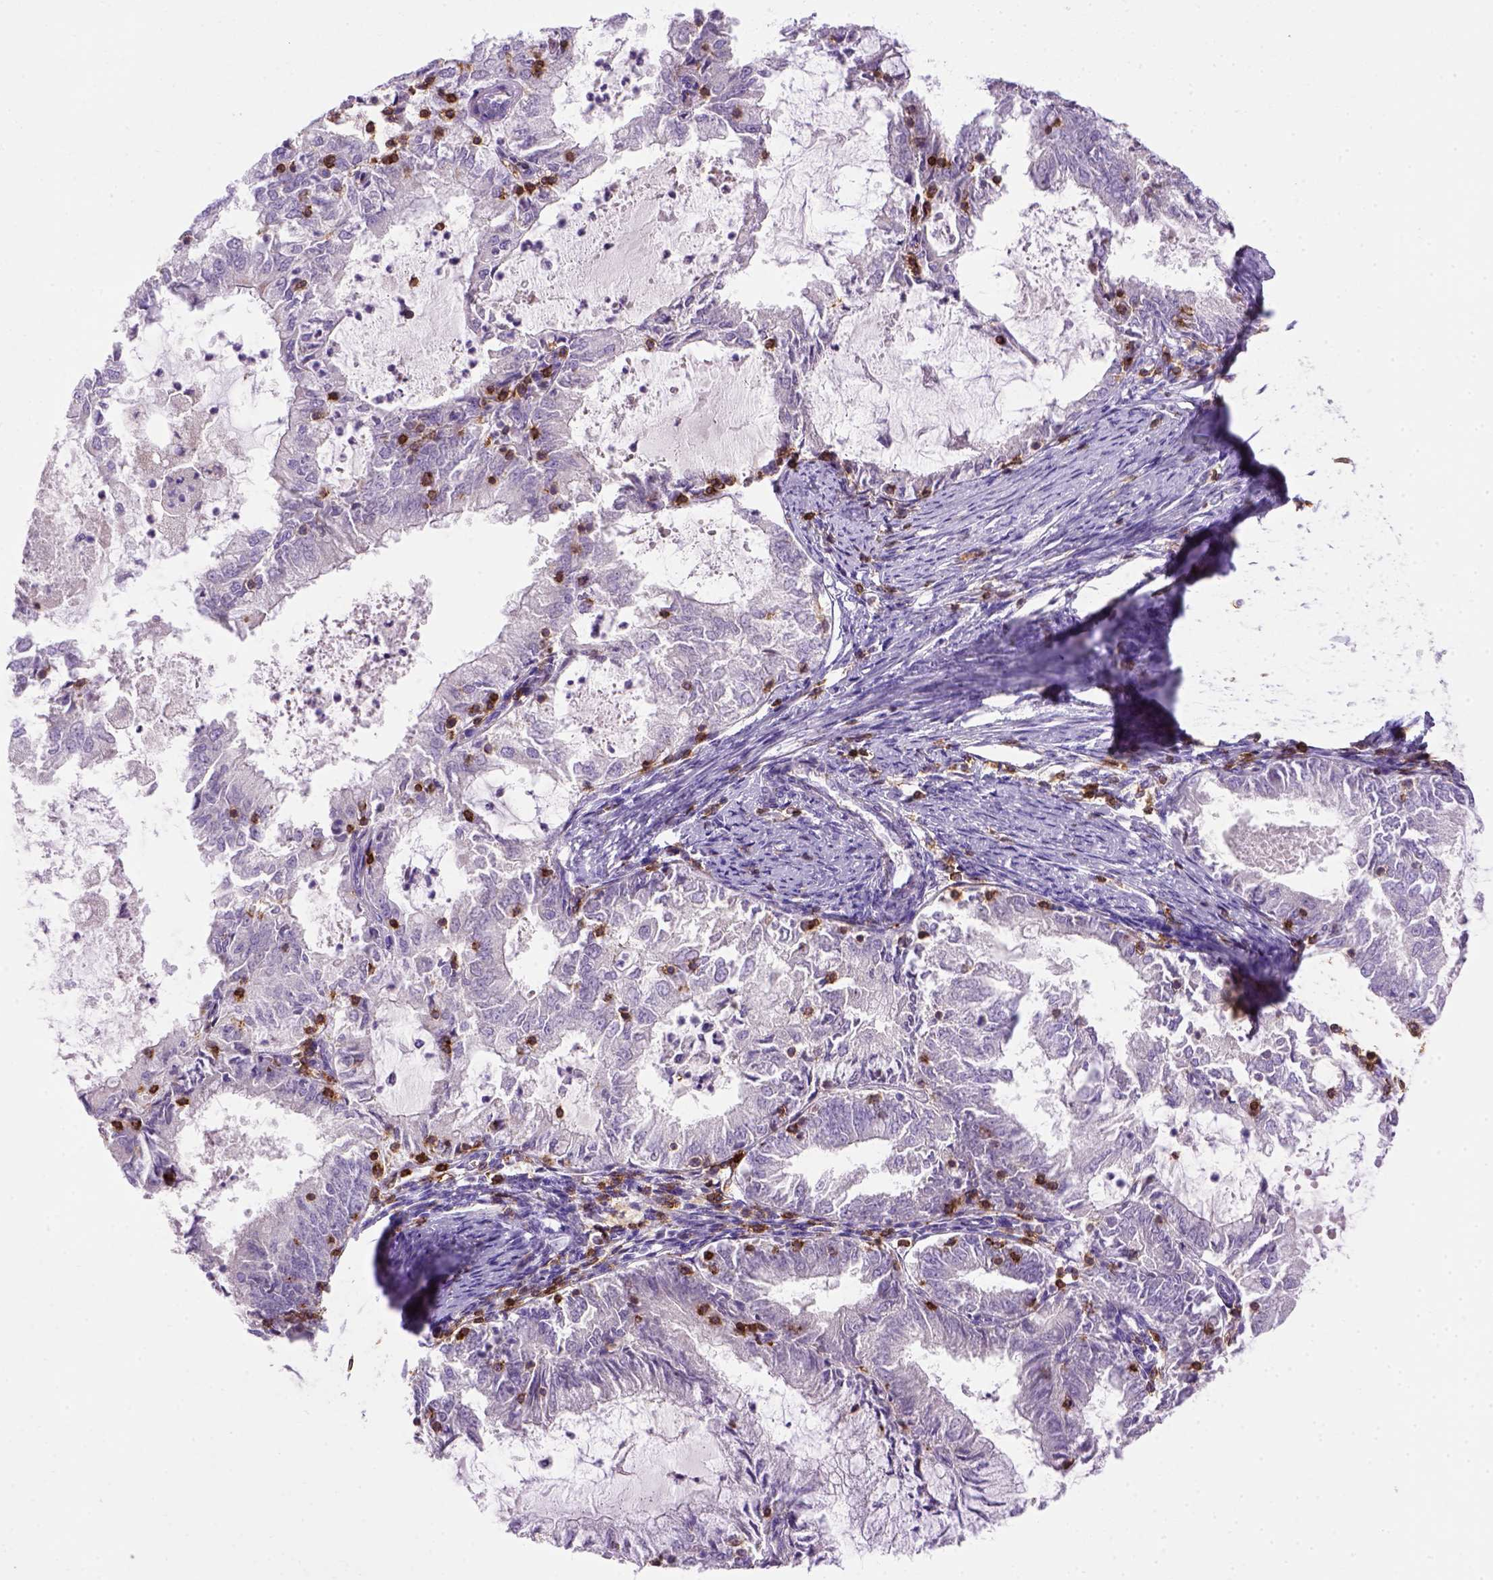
{"staining": {"intensity": "negative", "quantity": "none", "location": "none"}, "tissue": "endometrial cancer", "cell_type": "Tumor cells", "image_type": "cancer", "snomed": [{"axis": "morphology", "description": "Adenocarcinoma, NOS"}, {"axis": "topography", "description": "Endometrium"}], "caption": "High power microscopy photomicrograph of an IHC histopathology image of endometrial cancer, revealing no significant staining in tumor cells.", "gene": "CD3E", "patient": {"sex": "female", "age": 57}}